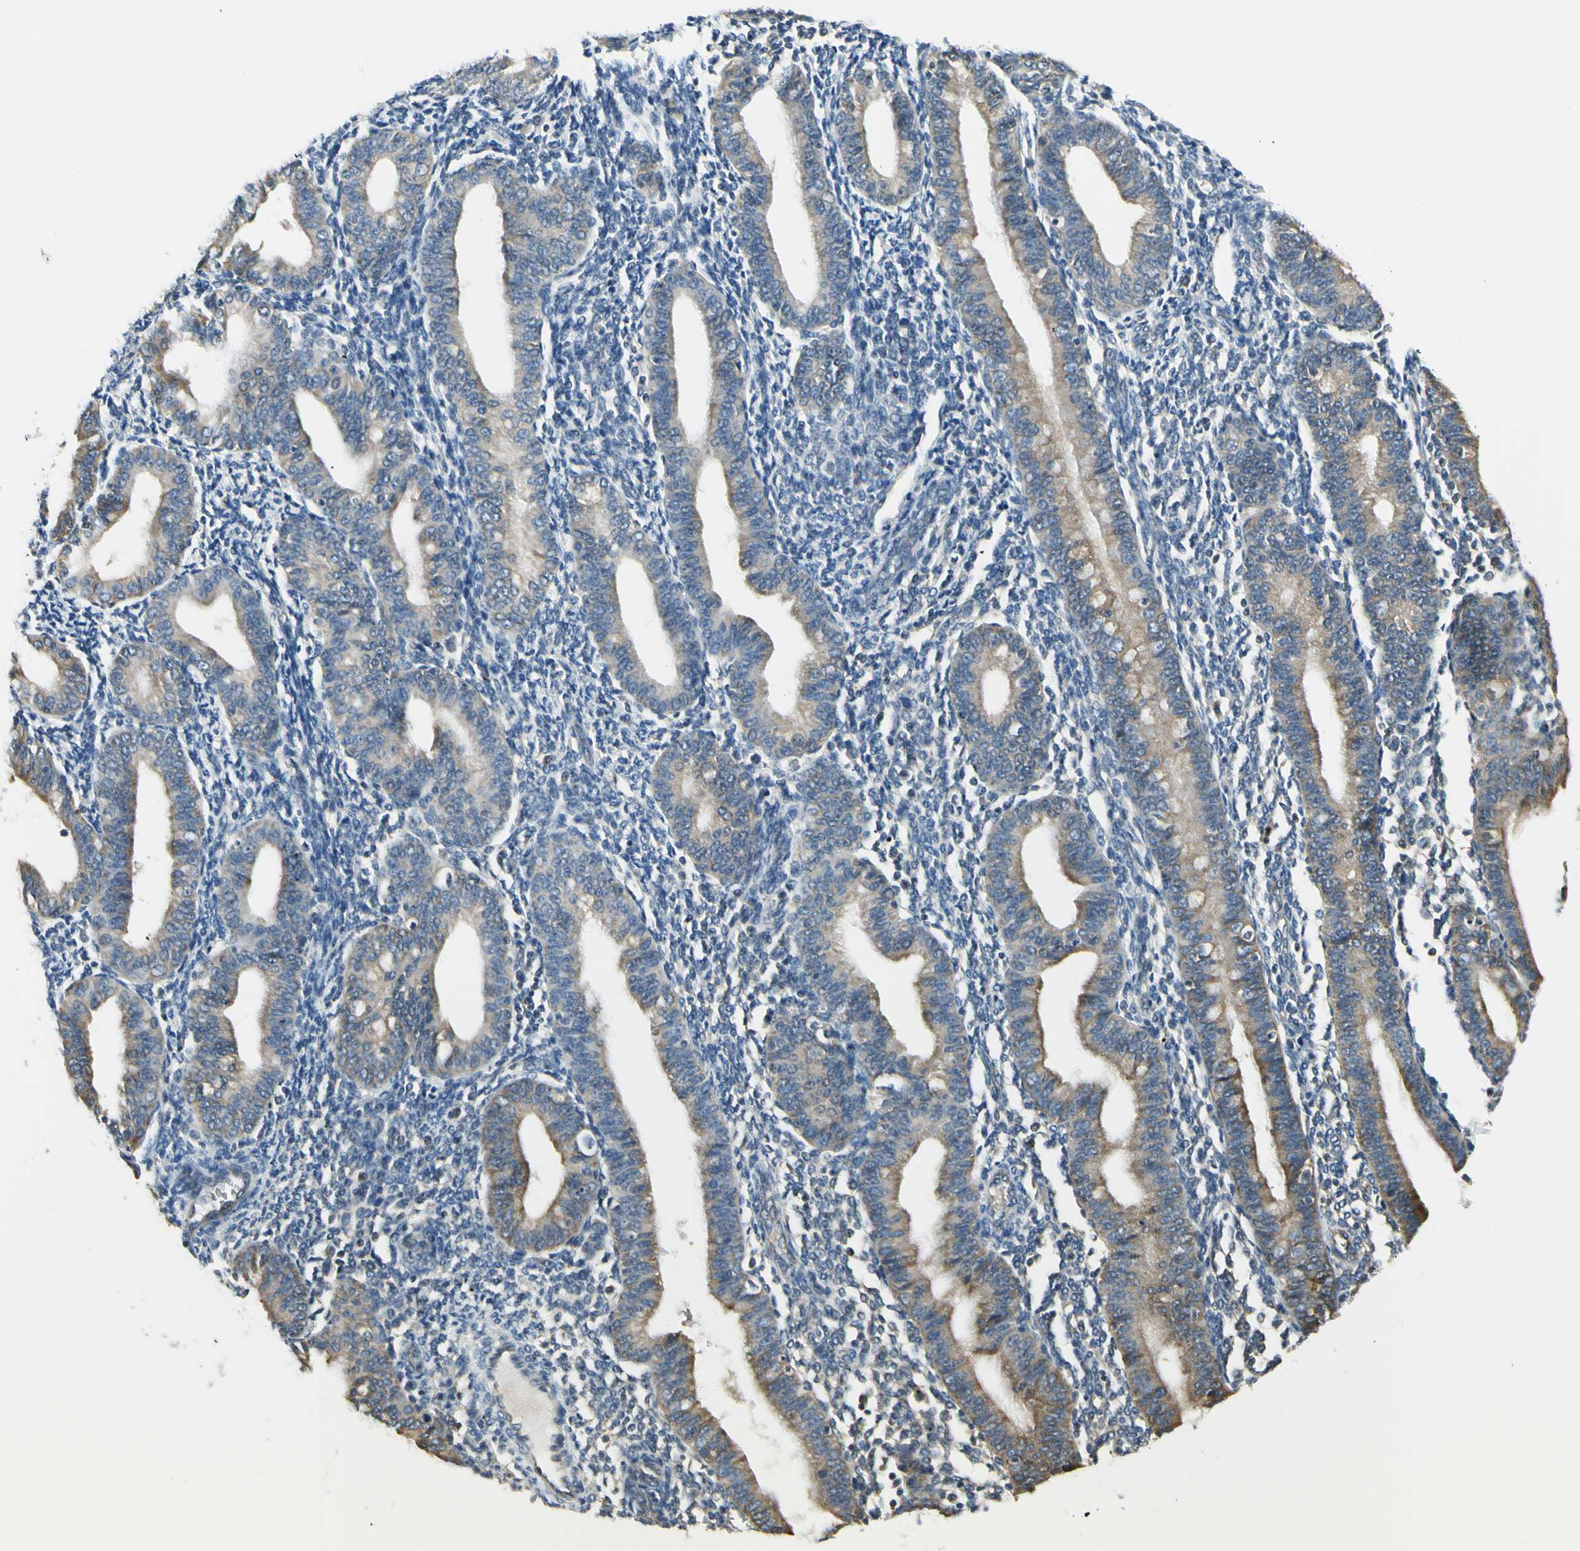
{"staining": {"intensity": "negative", "quantity": "none", "location": "none"}, "tissue": "endometrium", "cell_type": "Cells in endometrial stroma", "image_type": "normal", "snomed": [{"axis": "morphology", "description": "Normal tissue, NOS"}, {"axis": "topography", "description": "Endometrium"}], "caption": "This is an immunohistochemistry (IHC) photomicrograph of unremarkable human endometrium. There is no positivity in cells in endometrial stroma.", "gene": "IGDCC4", "patient": {"sex": "female", "age": 61}}